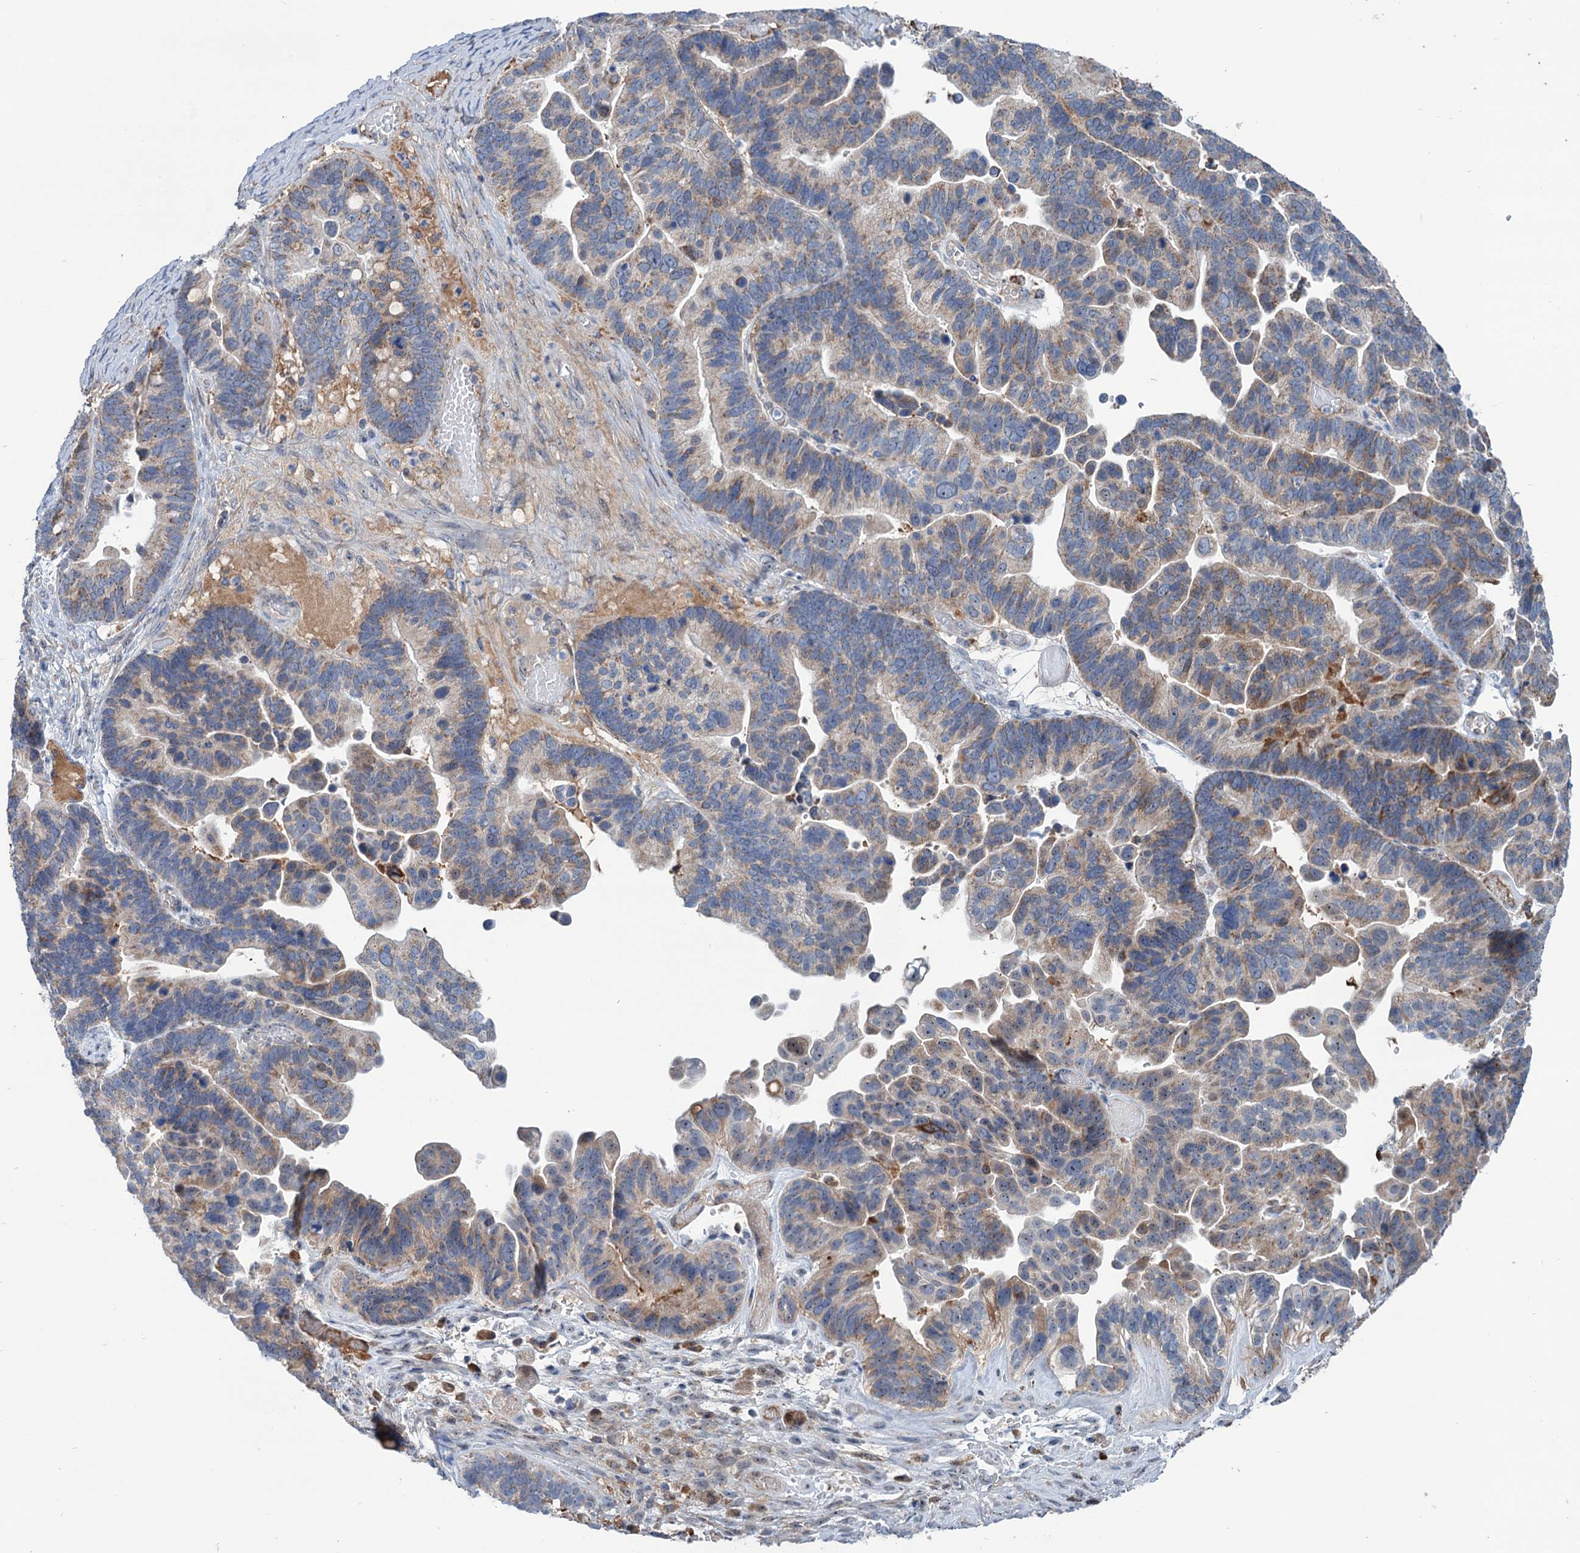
{"staining": {"intensity": "moderate", "quantity": "25%-75%", "location": "cytoplasmic/membranous"}, "tissue": "ovarian cancer", "cell_type": "Tumor cells", "image_type": "cancer", "snomed": [{"axis": "morphology", "description": "Cystadenocarcinoma, serous, NOS"}, {"axis": "topography", "description": "Ovary"}], "caption": "The histopathology image exhibits a brown stain indicating the presence of a protein in the cytoplasmic/membranous of tumor cells in ovarian cancer.", "gene": "LPIN1", "patient": {"sex": "female", "age": 56}}